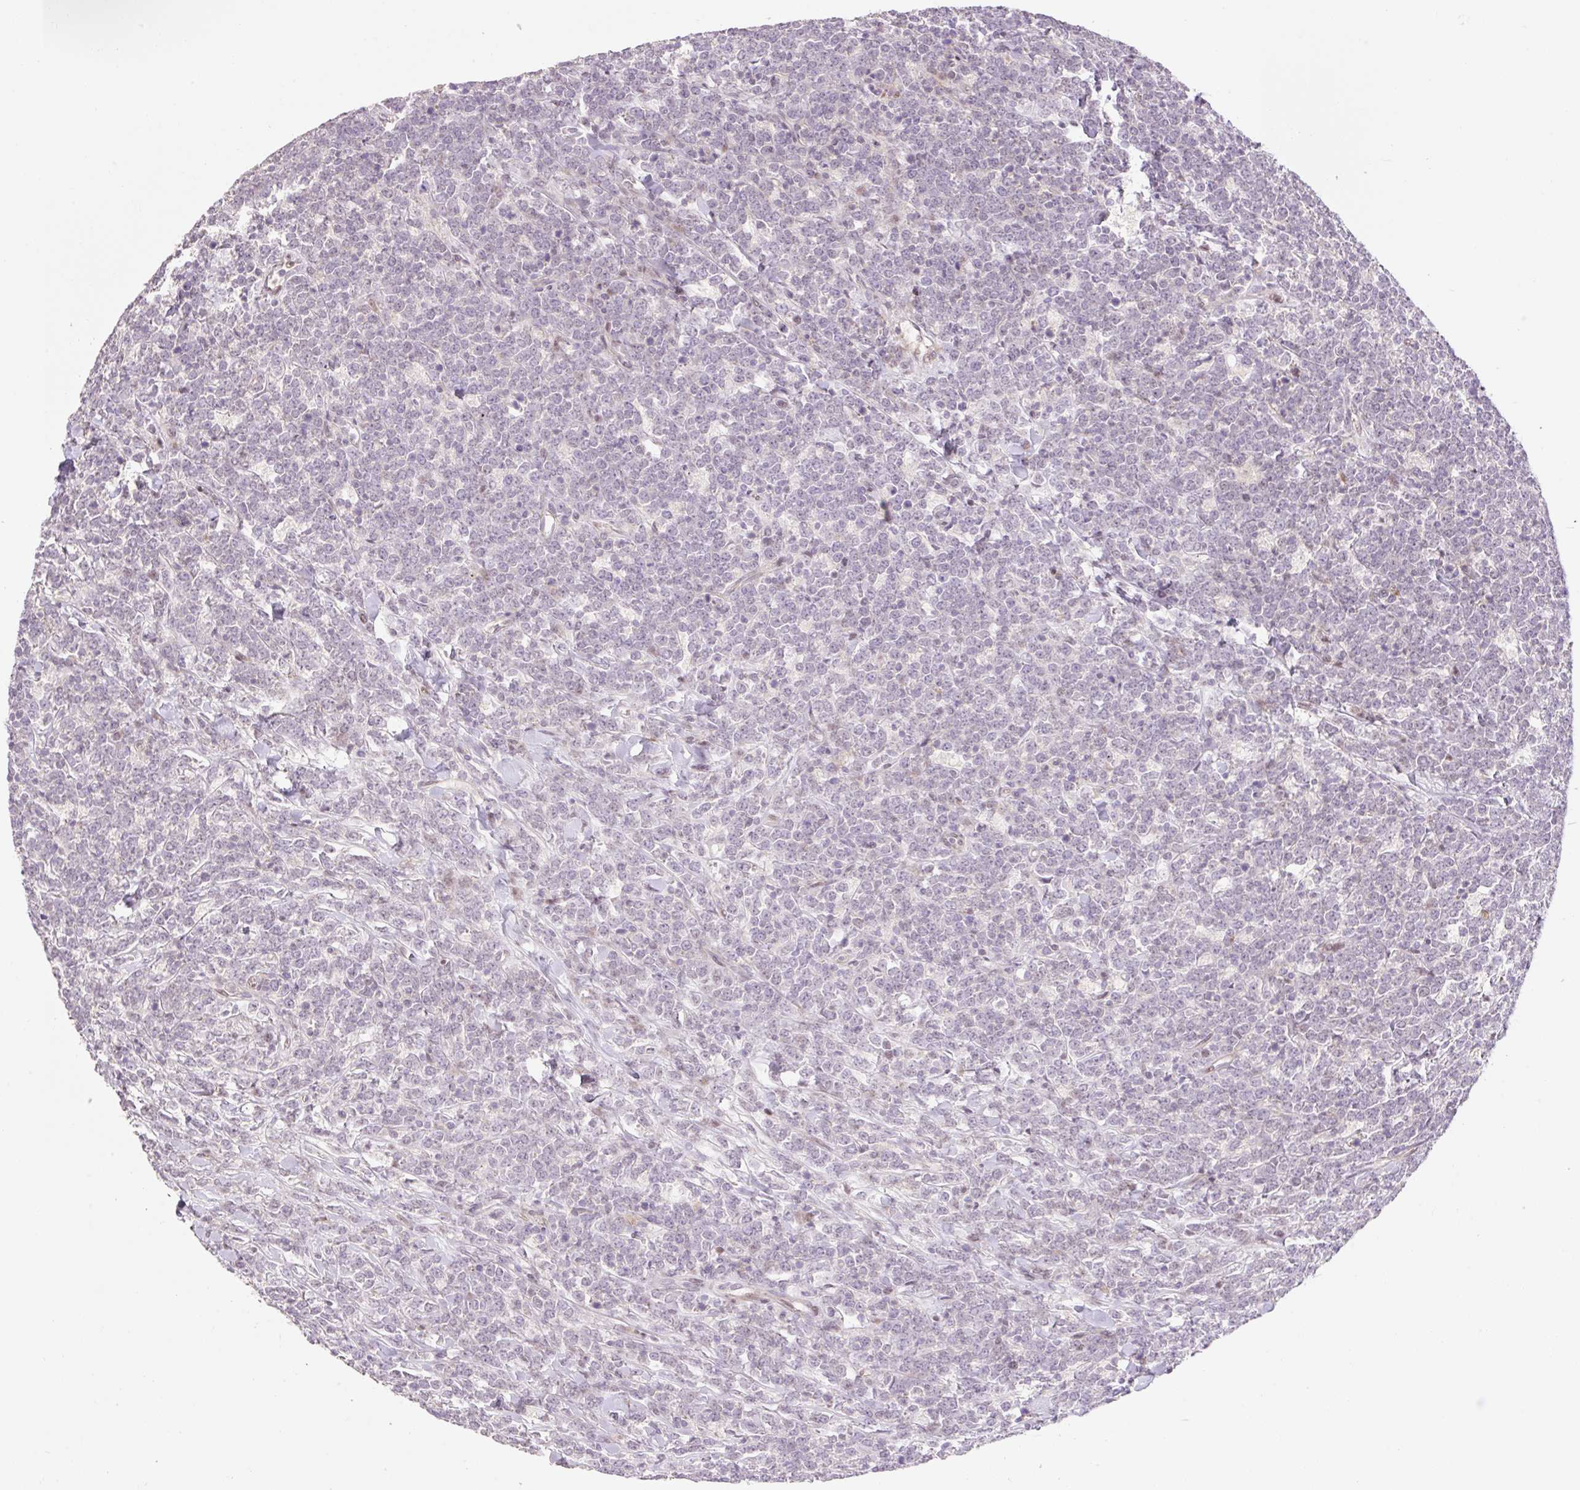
{"staining": {"intensity": "negative", "quantity": "none", "location": "none"}, "tissue": "lymphoma", "cell_type": "Tumor cells", "image_type": "cancer", "snomed": [{"axis": "morphology", "description": "Malignant lymphoma, non-Hodgkin's type, High grade"}, {"axis": "topography", "description": "Small intestine"}], "caption": "High magnification brightfield microscopy of lymphoma stained with DAB (brown) and counterstained with hematoxylin (blue): tumor cells show no significant expression.", "gene": "ZNF552", "patient": {"sex": "male", "age": 8}}